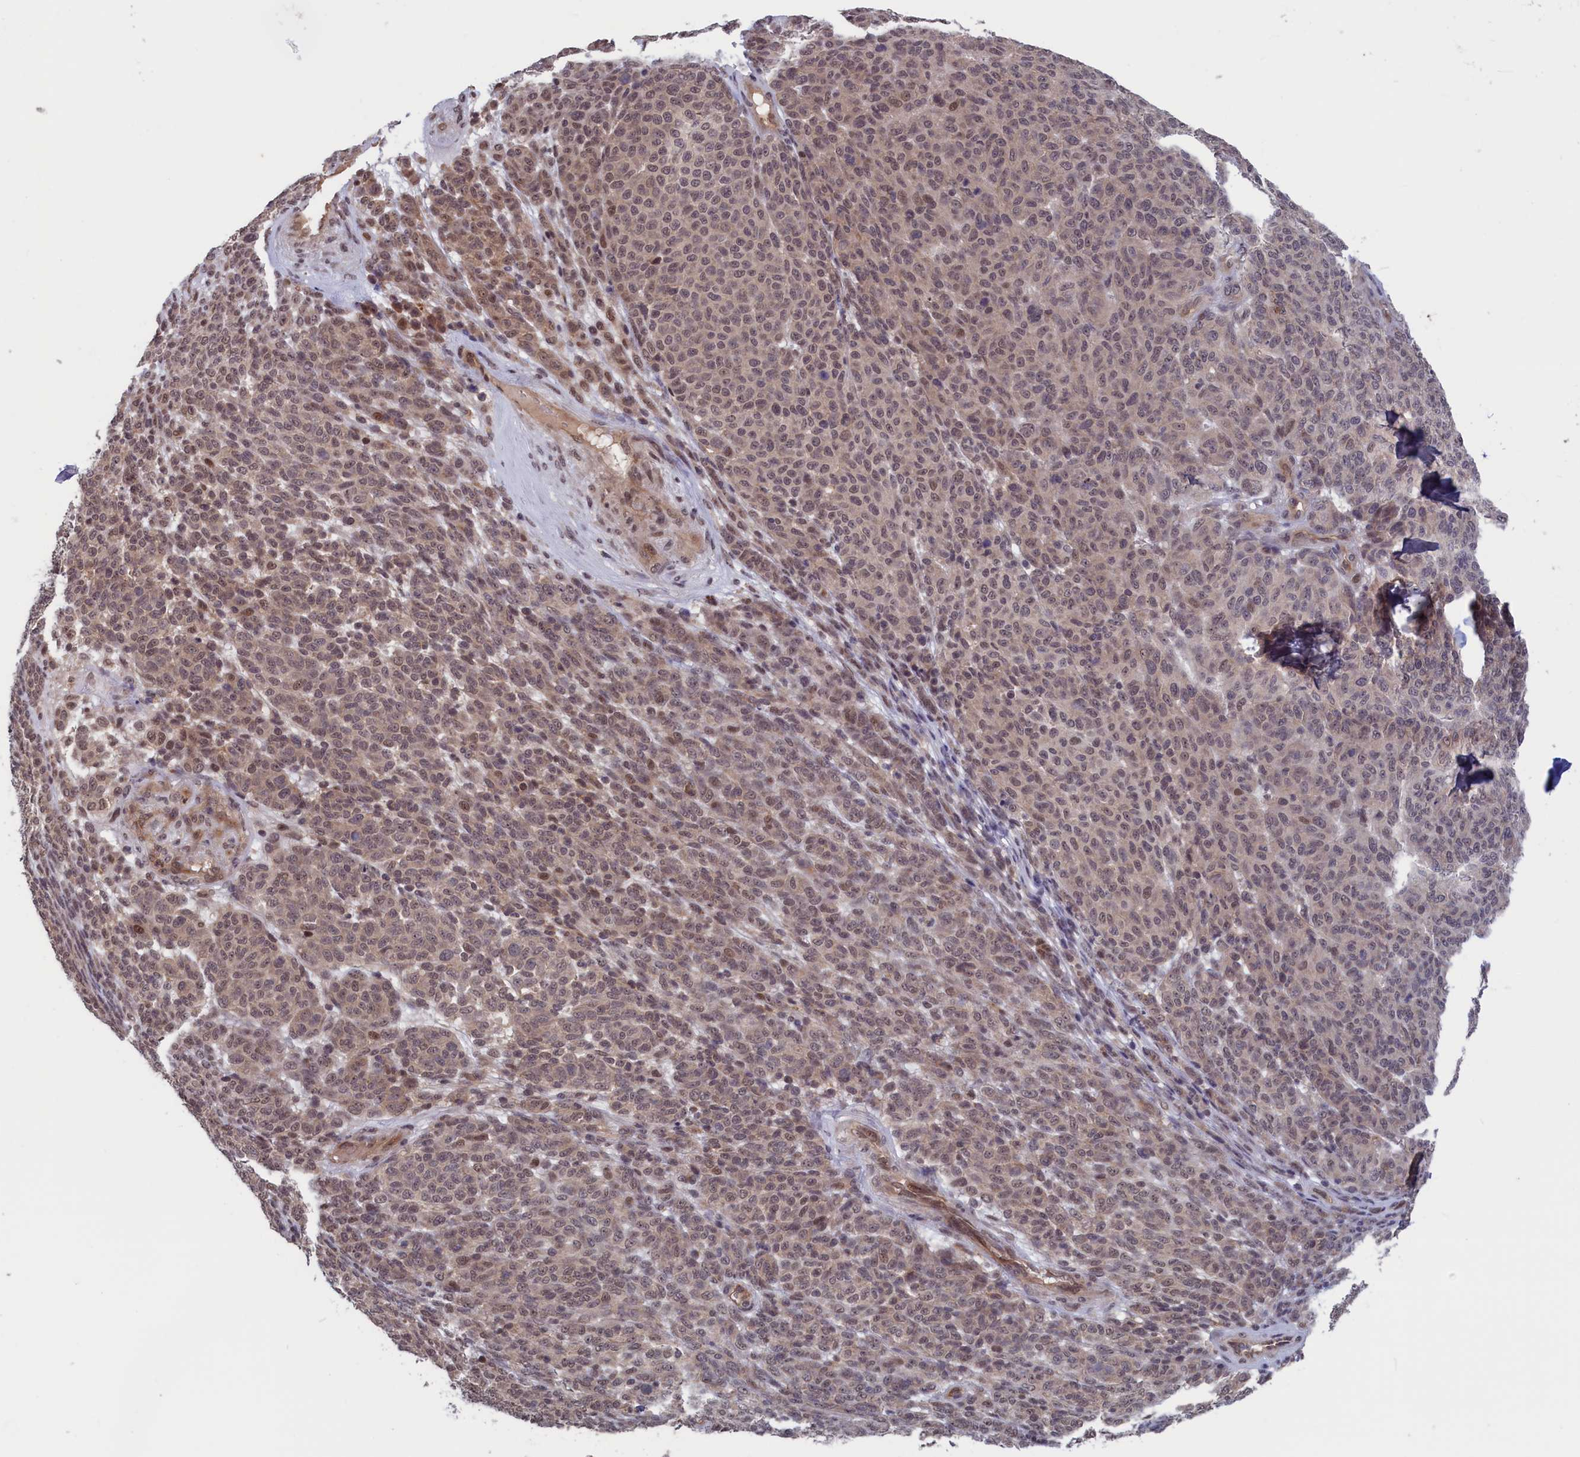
{"staining": {"intensity": "weak", "quantity": ">75%", "location": "nuclear"}, "tissue": "melanoma", "cell_type": "Tumor cells", "image_type": "cancer", "snomed": [{"axis": "morphology", "description": "Malignant melanoma, NOS"}, {"axis": "topography", "description": "Skin"}], "caption": "Malignant melanoma was stained to show a protein in brown. There is low levels of weak nuclear positivity in approximately >75% of tumor cells.", "gene": "PLP2", "patient": {"sex": "male", "age": 49}}